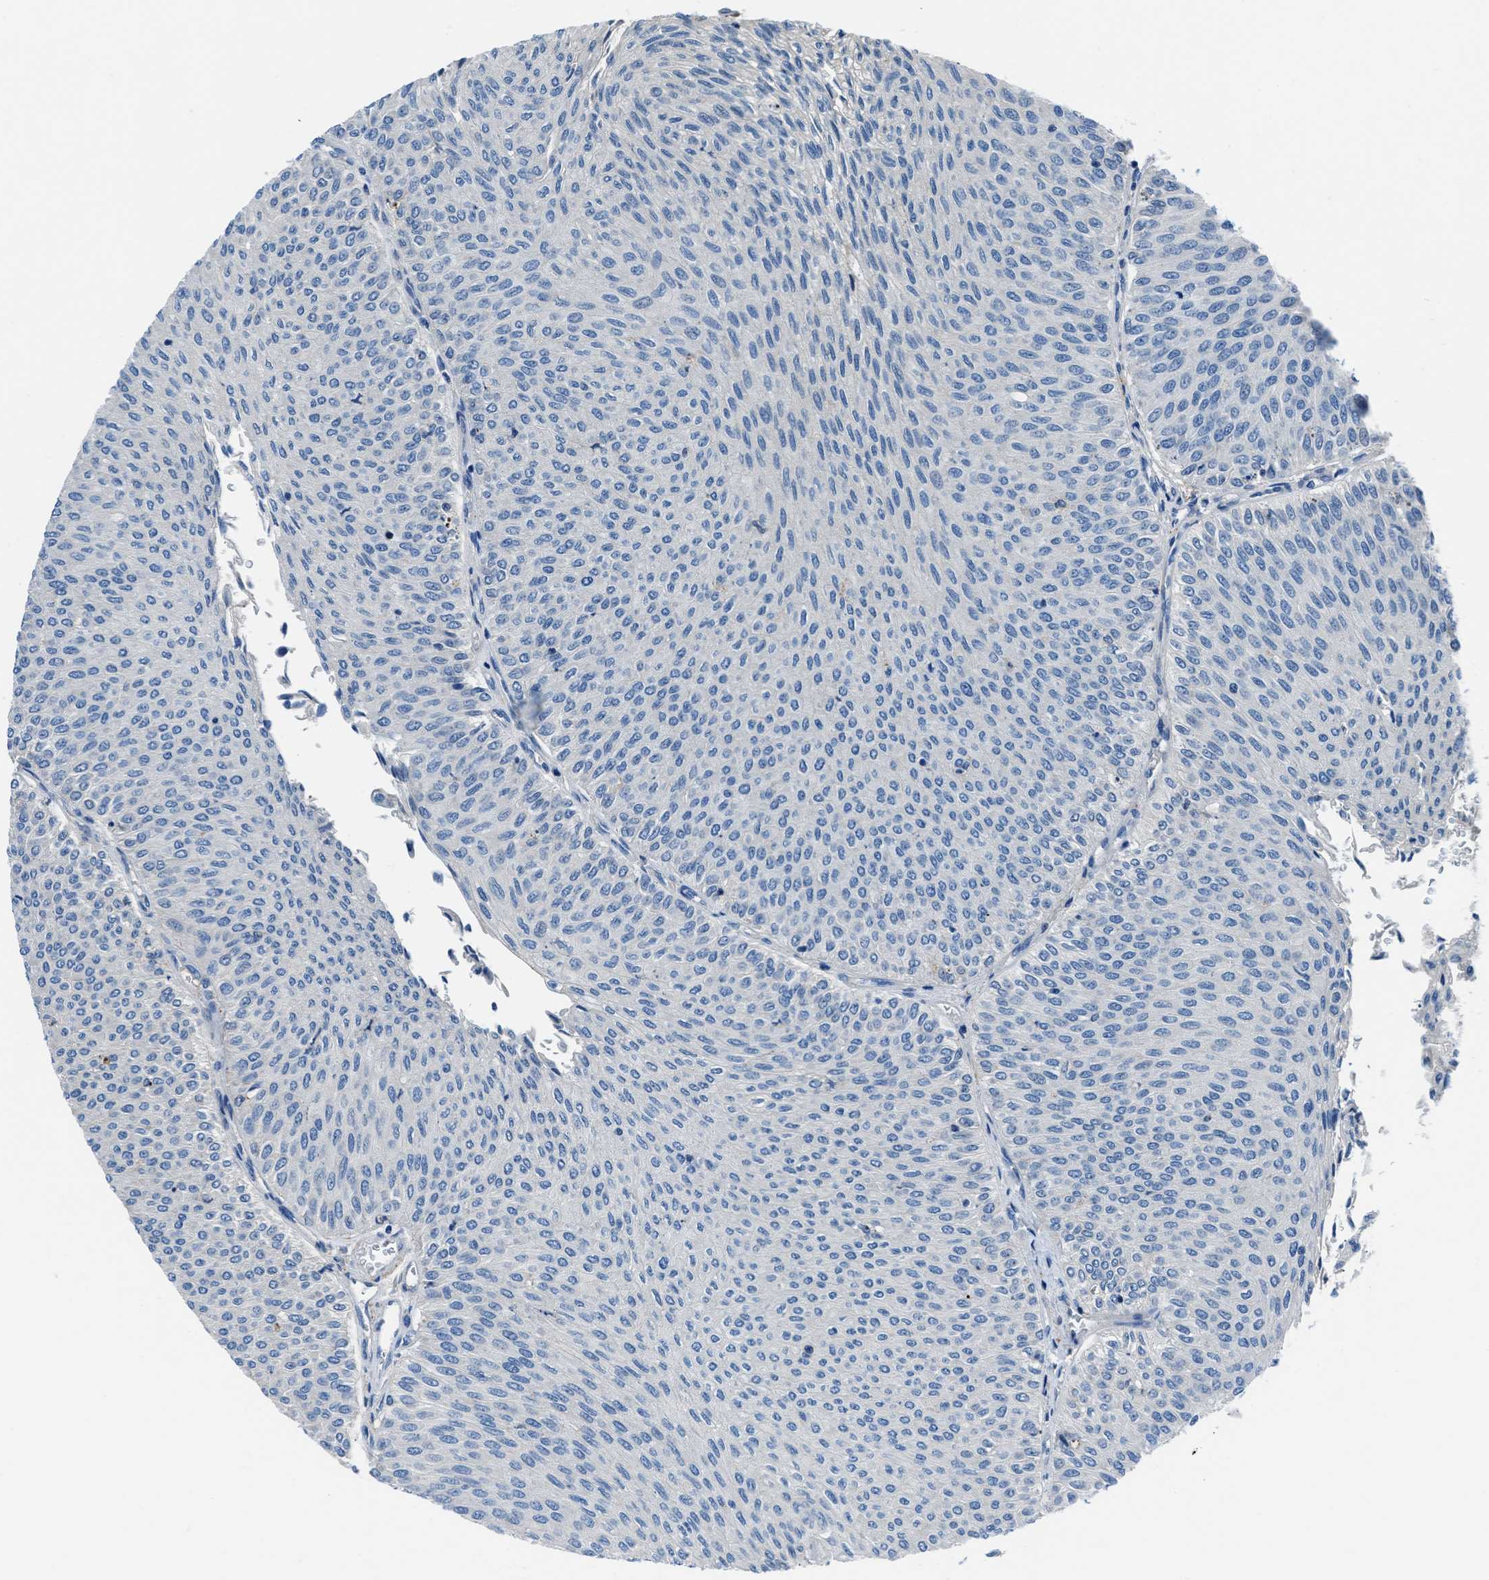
{"staining": {"intensity": "negative", "quantity": "none", "location": "none"}, "tissue": "urothelial cancer", "cell_type": "Tumor cells", "image_type": "cancer", "snomed": [{"axis": "morphology", "description": "Urothelial carcinoma, Low grade"}, {"axis": "topography", "description": "Urinary bladder"}], "caption": "Human urothelial cancer stained for a protein using immunohistochemistry (IHC) exhibits no staining in tumor cells.", "gene": "SLC38A6", "patient": {"sex": "male", "age": 78}}